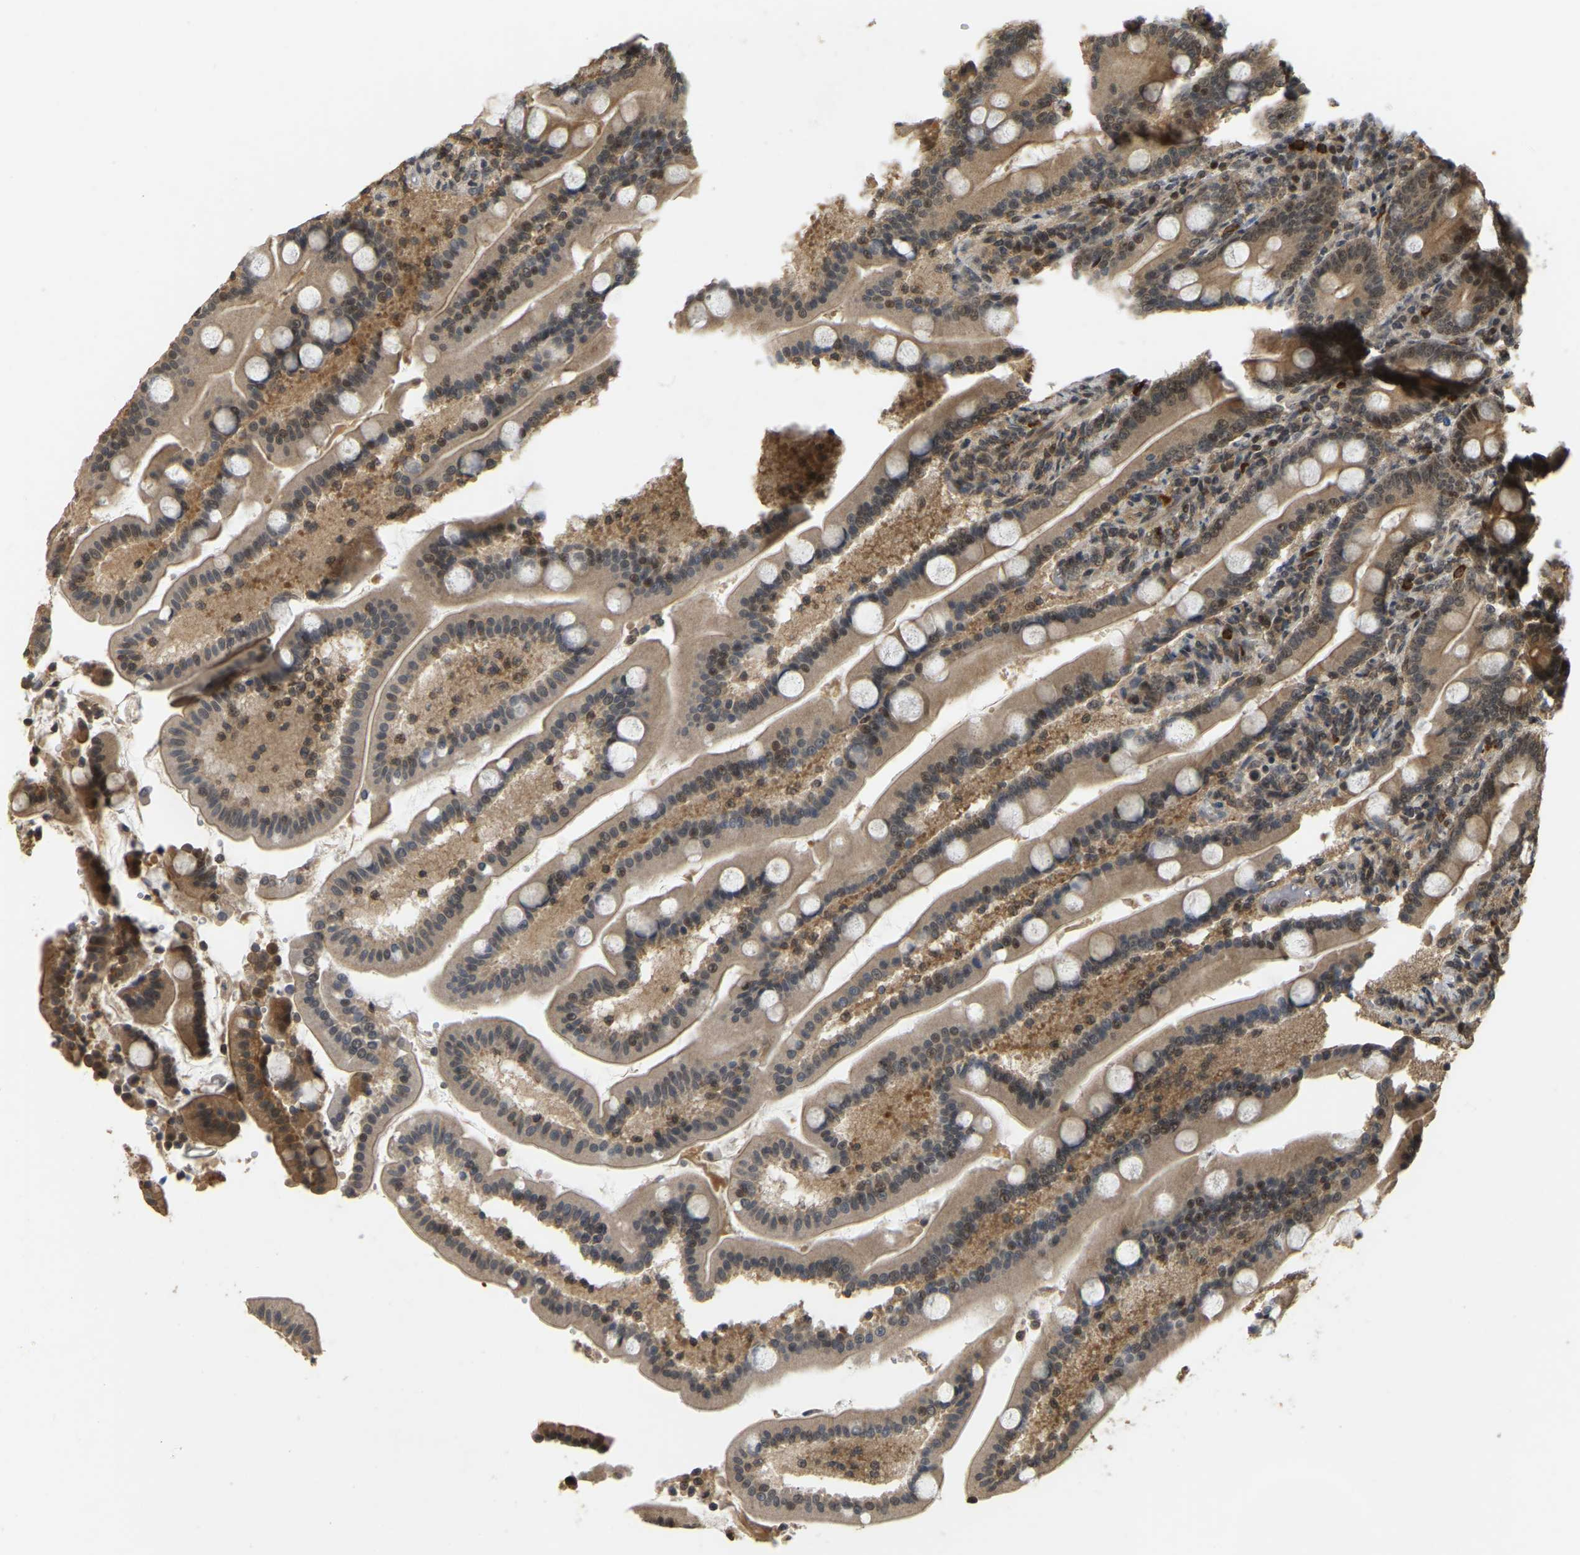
{"staining": {"intensity": "strong", "quantity": "25%-75%", "location": "cytoplasmic/membranous,nuclear"}, "tissue": "duodenum", "cell_type": "Glandular cells", "image_type": "normal", "snomed": [{"axis": "morphology", "description": "Normal tissue, NOS"}, {"axis": "topography", "description": "Duodenum"}], "caption": "Unremarkable duodenum reveals strong cytoplasmic/membranous,nuclear staining in approximately 25%-75% of glandular cells, visualized by immunohistochemistry. The protein of interest is shown in brown color, while the nuclei are stained blue.", "gene": "BRF2", "patient": {"sex": "male", "age": 54}}